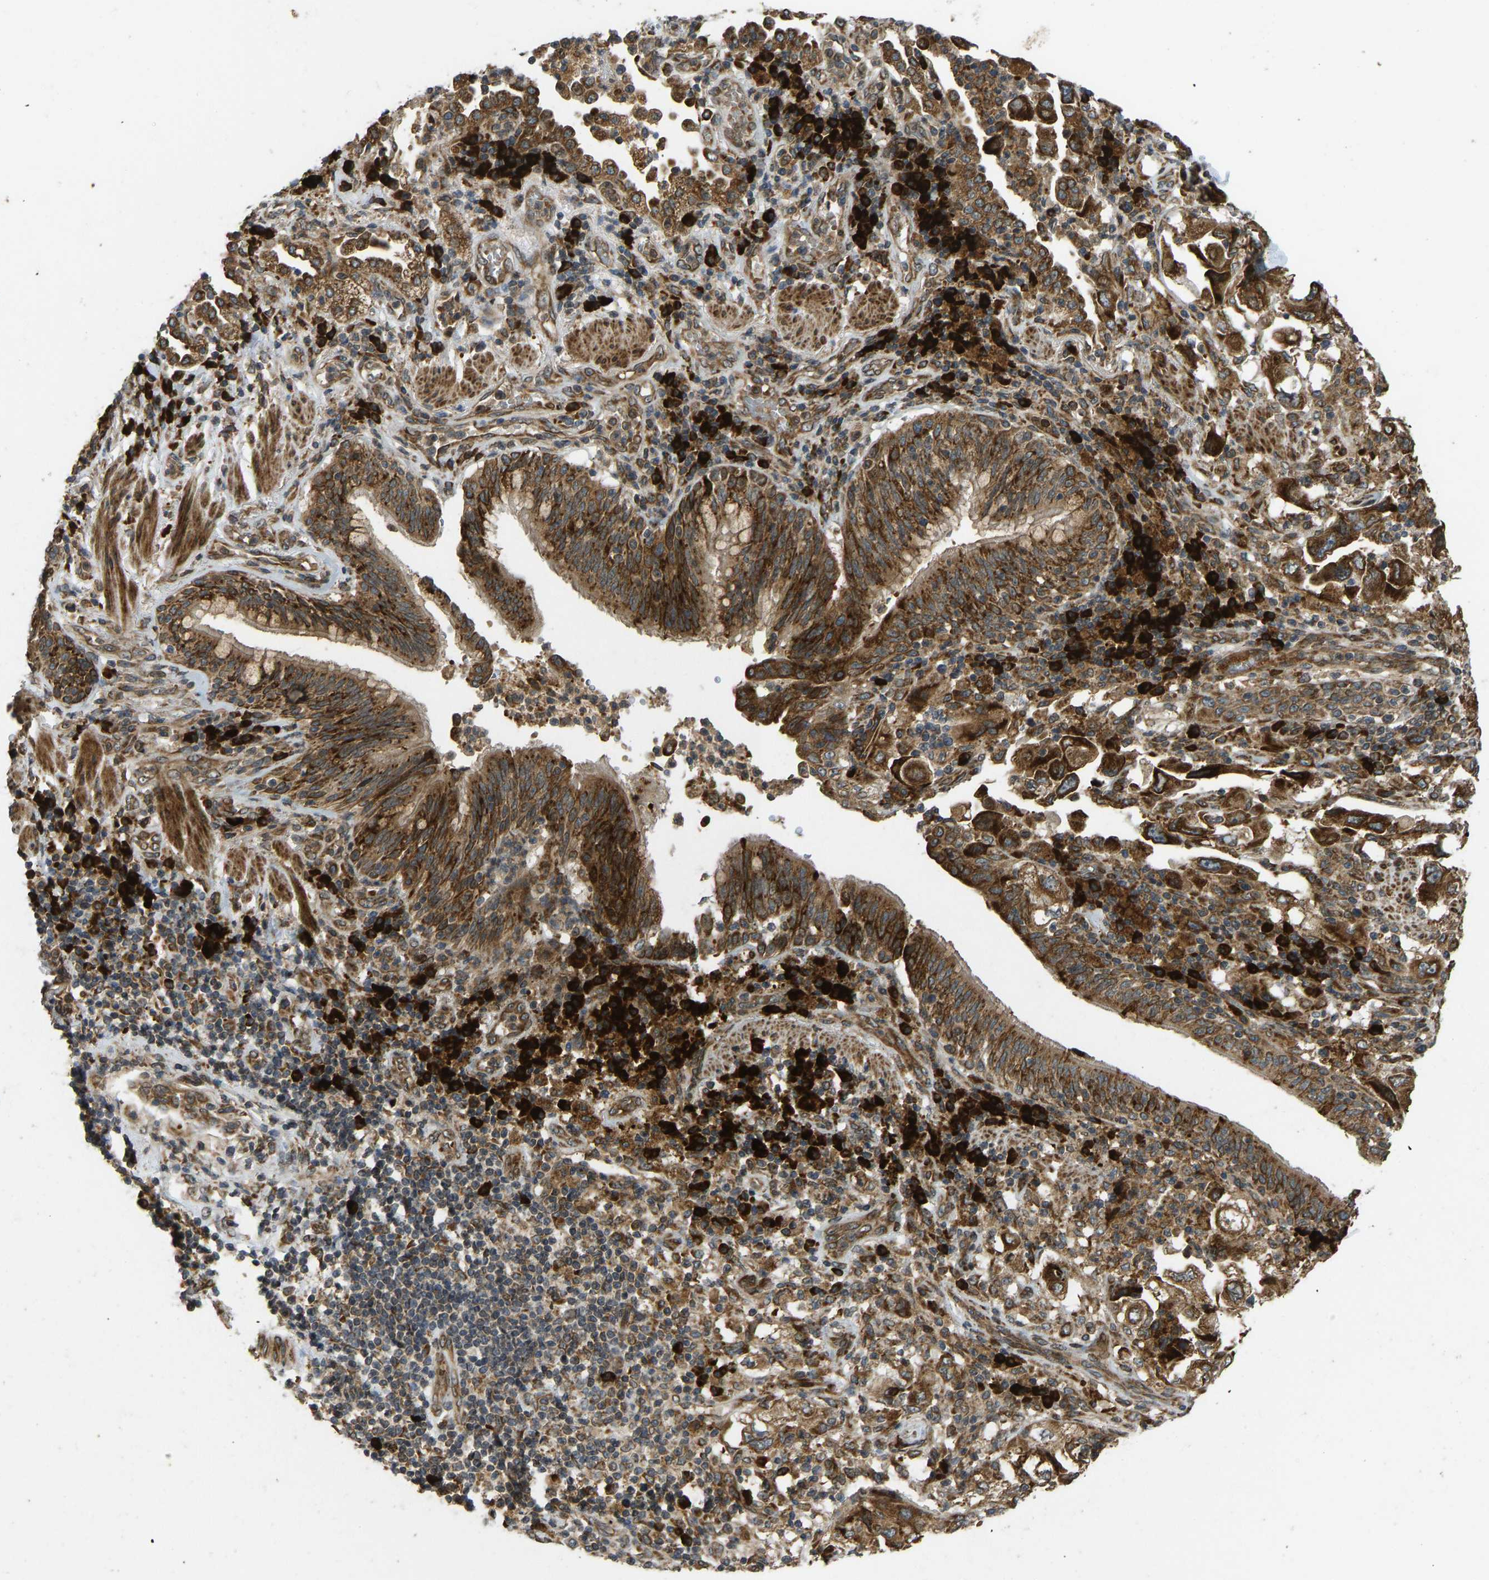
{"staining": {"intensity": "moderate", "quantity": ">75%", "location": "cytoplasmic/membranous"}, "tissue": "lung cancer", "cell_type": "Tumor cells", "image_type": "cancer", "snomed": [{"axis": "morphology", "description": "Adenocarcinoma, NOS"}, {"axis": "topography", "description": "Lung"}], "caption": "Immunohistochemical staining of lung cancer exhibits moderate cytoplasmic/membranous protein staining in approximately >75% of tumor cells. (brown staining indicates protein expression, while blue staining denotes nuclei).", "gene": "RPN2", "patient": {"sex": "male", "age": 64}}